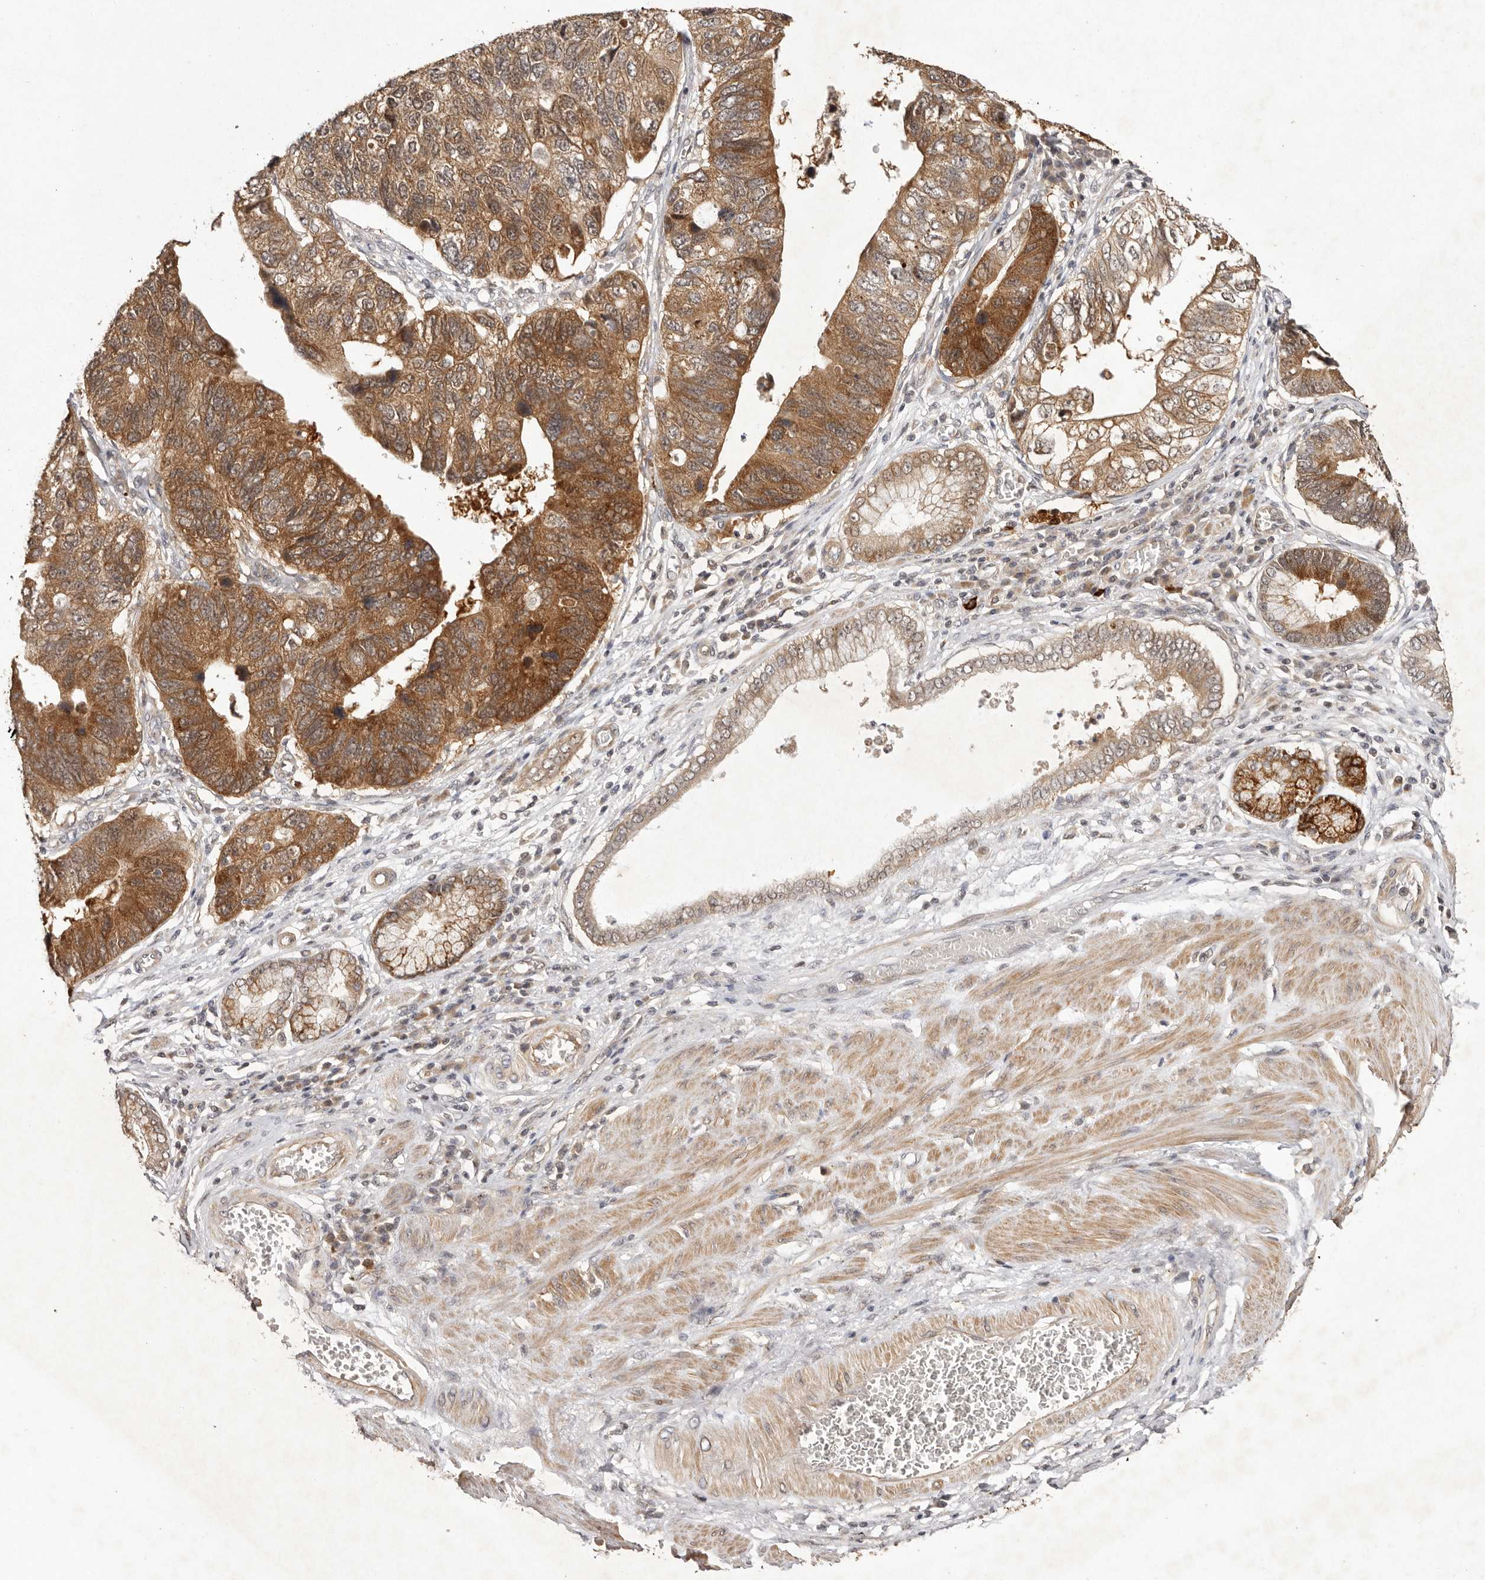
{"staining": {"intensity": "strong", "quantity": ">75%", "location": "cytoplasmic/membranous"}, "tissue": "stomach cancer", "cell_type": "Tumor cells", "image_type": "cancer", "snomed": [{"axis": "morphology", "description": "Adenocarcinoma, NOS"}, {"axis": "topography", "description": "Stomach"}], "caption": "A high amount of strong cytoplasmic/membranous expression is seen in approximately >75% of tumor cells in adenocarcinoma (stomach) tissue.", "gene": "BUD31", "patient": {"sex": "male", "age": 59}}